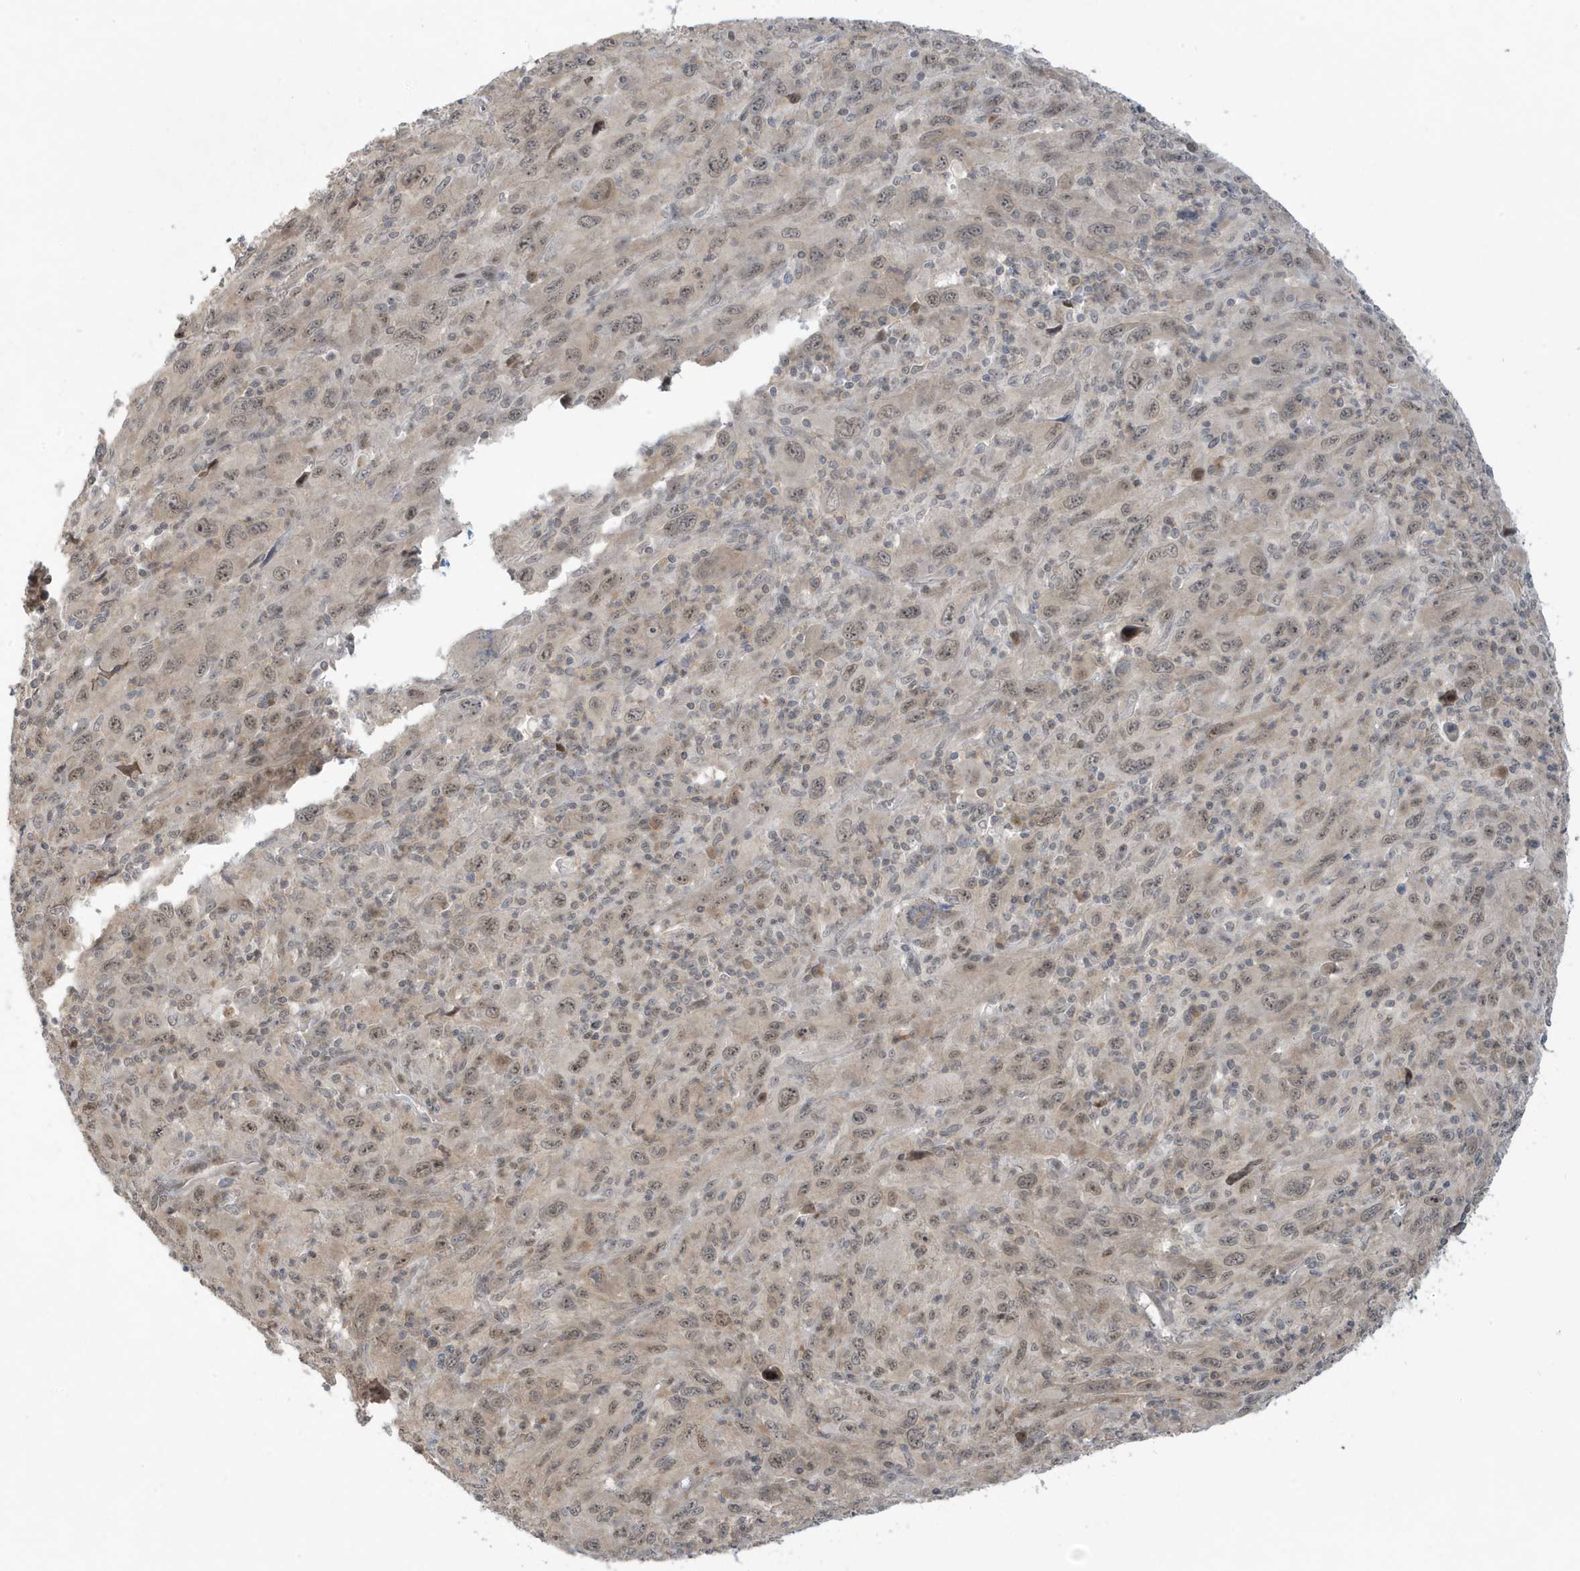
{"staining": {"intensity": "weak", "quantity": "25%-75%", "location": "cytoplasmic/membranous,nuclear"}, "tissue": "melanoma", "cell_type": "Tumor cells", "image_type": "cancer", "snomed": [{"axis": "morphology", "description": "Malignant melanoma, Metastatic site"}, {"axis": "topography", "description": "Skin"}], "caption": "Immunohistochemistry micrograph of neoplastic tissue: human melanoma stained using immunohistochemistry (IHC) shows low levels of weak protein expression localized specifically in the cytoplasmic/membranous and nuclear of tumor cells, appearing as a cytoplasmic/membranous and nuclear brown color.", "gene": "PRRT3", "patient": {"sex": "female", "age": 56}}